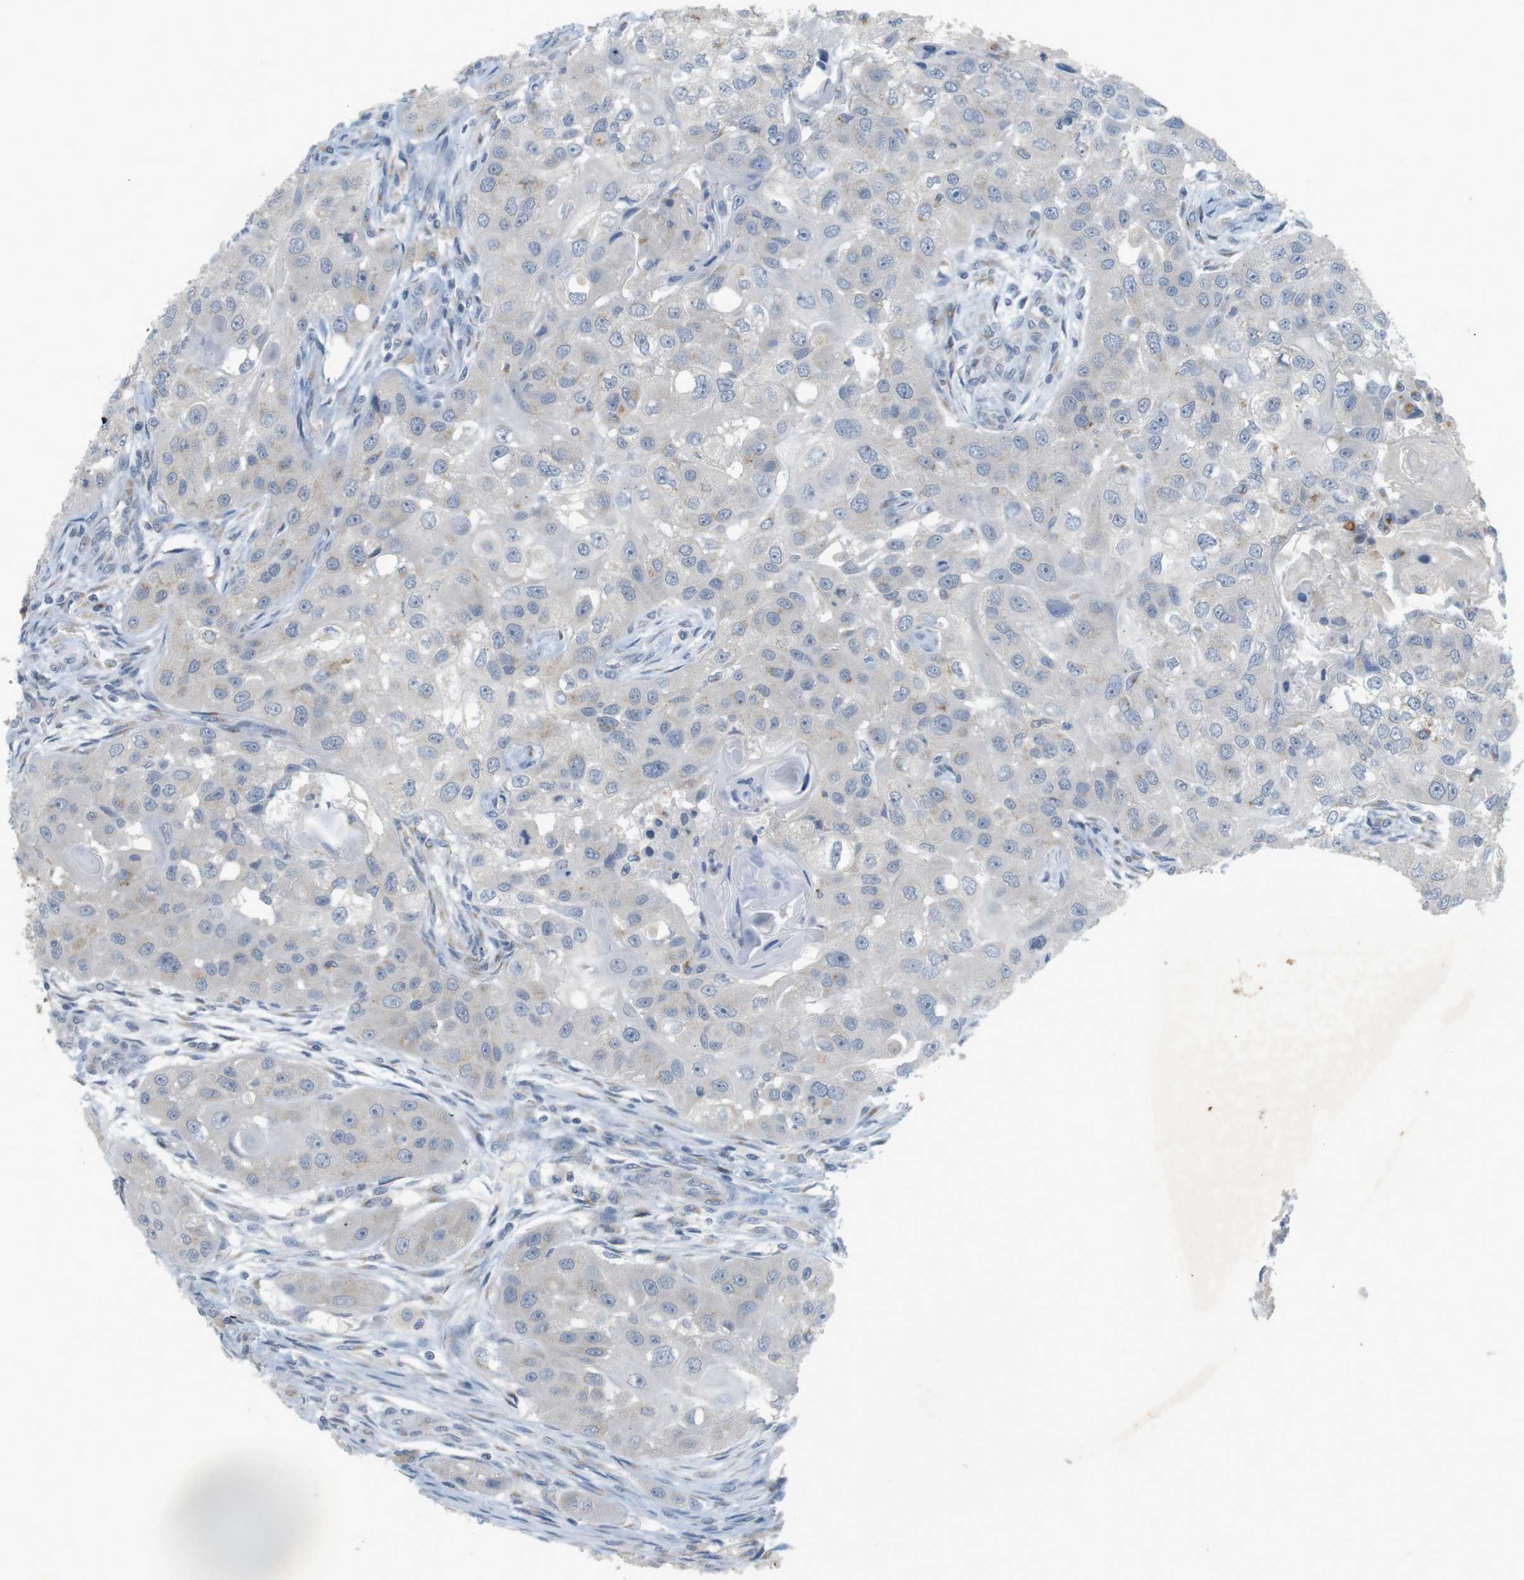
{"staining": {"intensity": "weak", "quantity": "<25%", "location": "cytoplasmic/membranous"}, "tissue": "head and neck cancer", "cell_type": "Tumor cells", "image_type": "cancer", "snomed": [{"axis": "morphology", "description": "Normal tissue, NOS"}, {"axis": "morphology", "description": "Squamous cell carcinoma, NOS"}, {"axis": "topography", "description": "Skeletal muscle"}, {"axis": "topography", "description": "Head-Neck"}], "caption": "Immunohistochemical staining of head and neck cancer reveals no significant expression in tumor cells.", "gene": "YIPF3", "patient": {"sex": "male", "age": 51}}